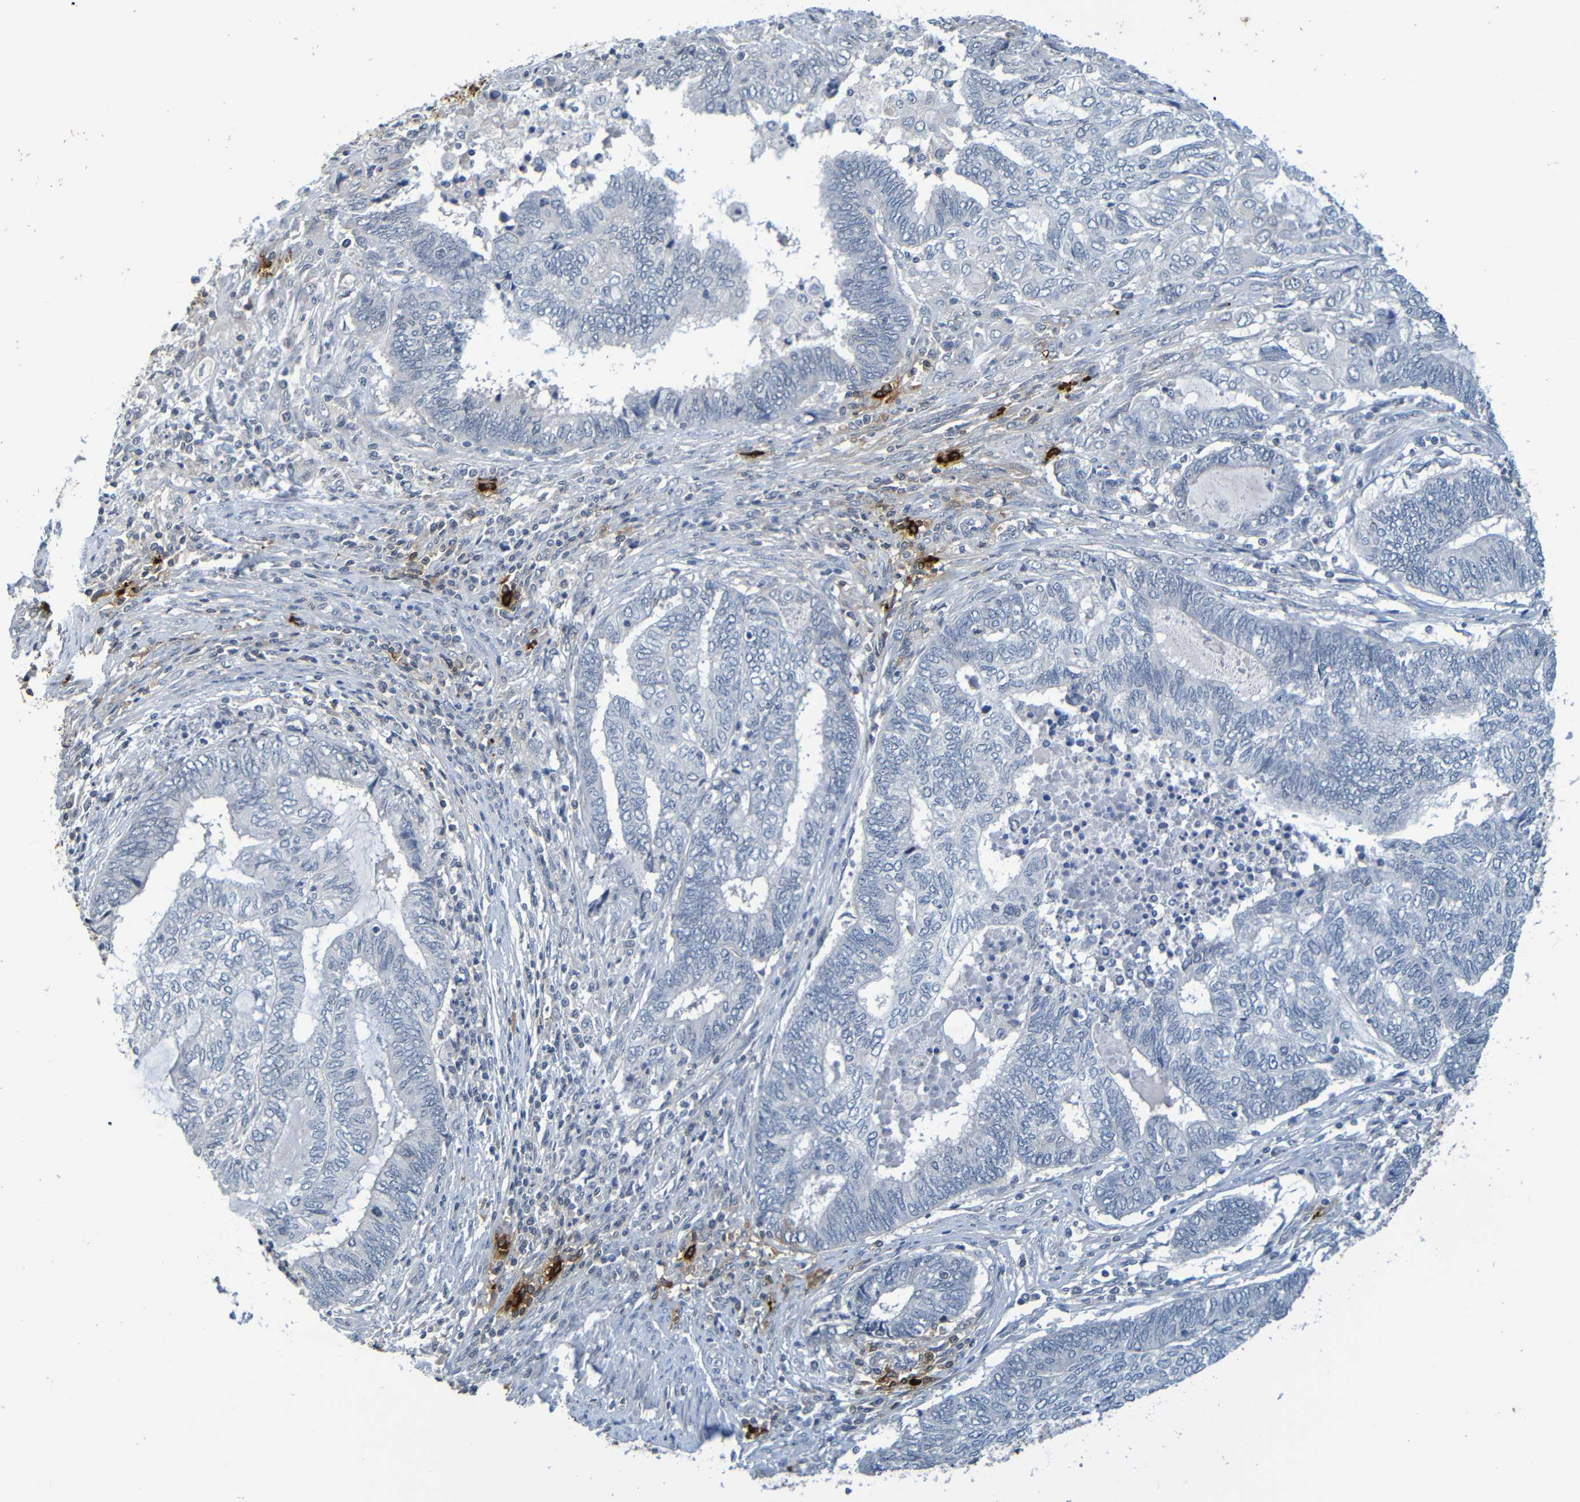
{"staining": {"intensity": "negative", "quantity": "none", "location": "none"}, "tissue": "endometrial cancer", "cell_type": "Tumor cells", "image_type": "cancer", "snomed": [{"axis": "morphology", "description": "Adenocarcinoma, NOS"}, {"axis": "topography", "description": "Uterus"}, {"axis": "topography", "description": "Endometrium"}], "caption": "Histopathology image shows no significant protein staining in tumor cells of endometrial cancer (adenocarcinoma).", "gene": "C3AR1", "patient": {"sex": "female", "age": 70}}